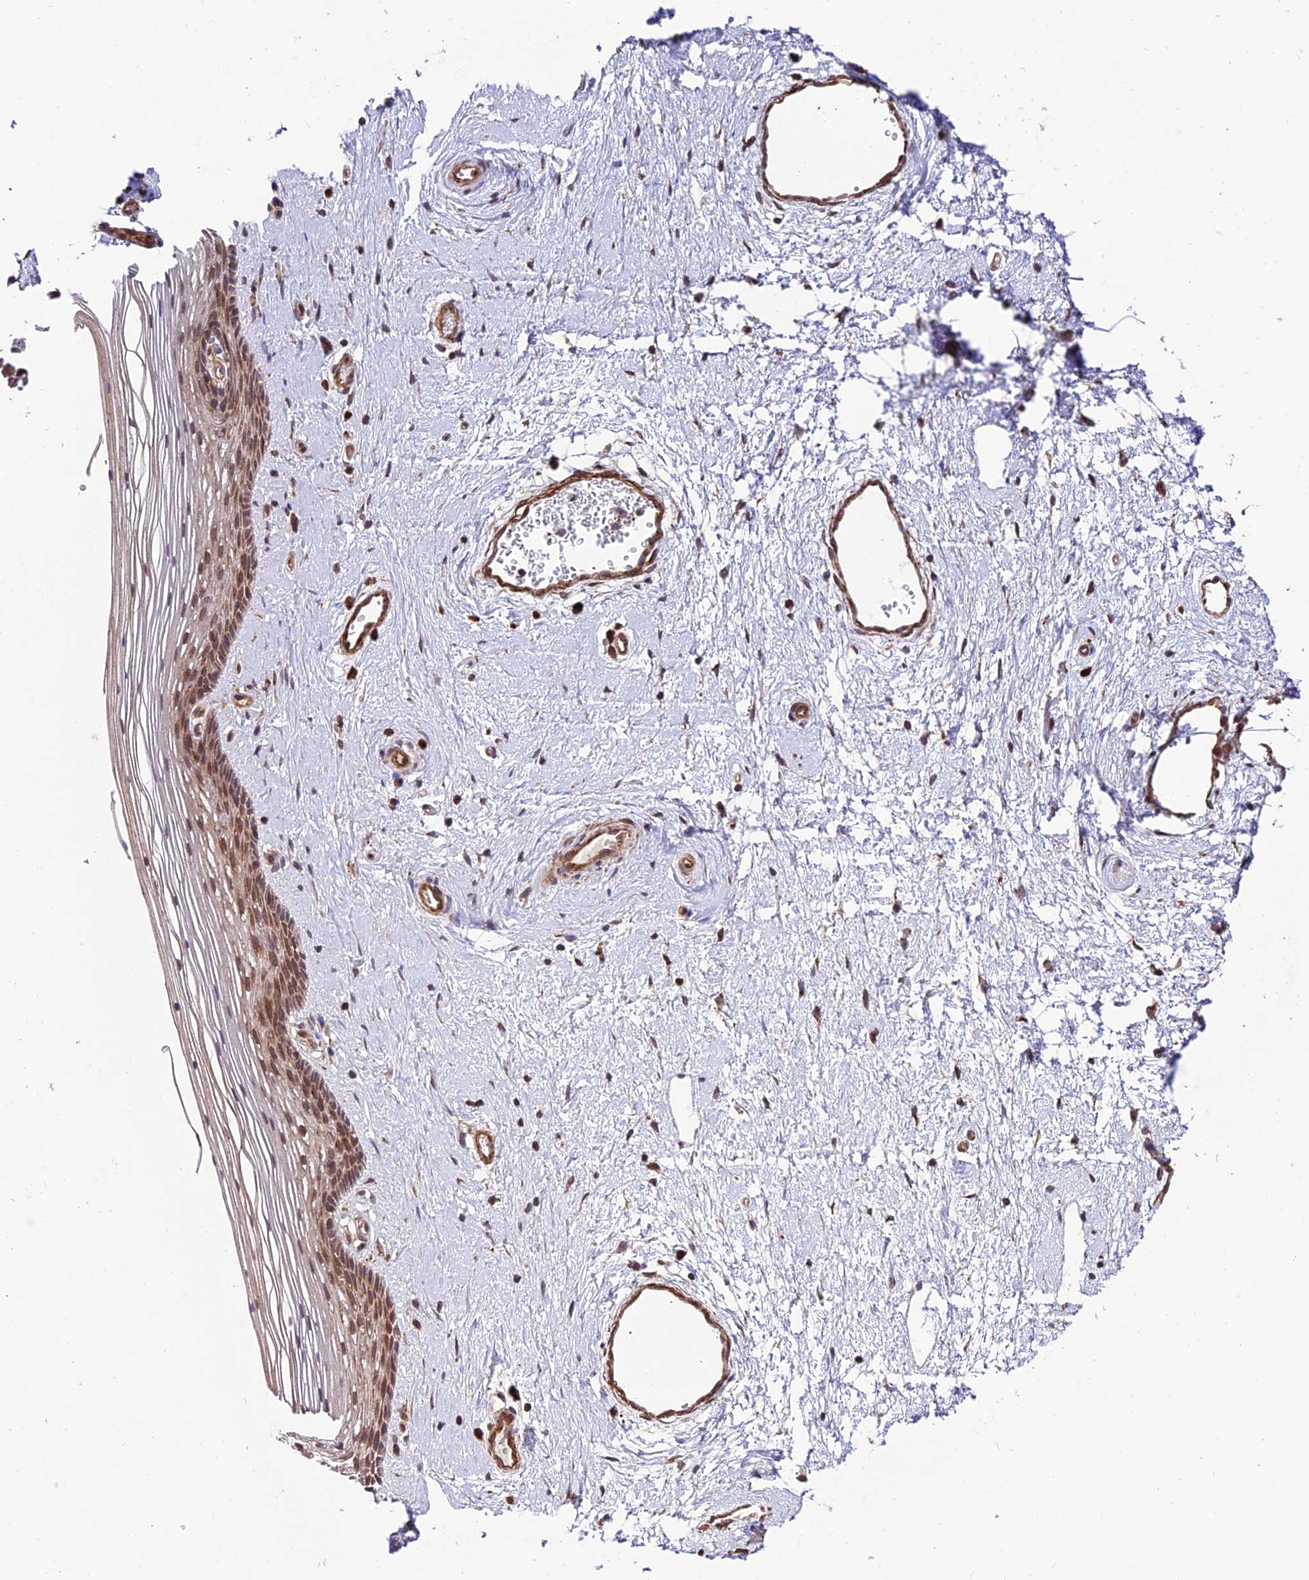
{"staining": {"intensity": "moderate", "quantity": "25%-75%", "location": "cytoplasmic/membranous"}, "tissue": "vagina", "cell_type": "Squamous epithelial cells", "image_type": "normal", "snomed": [{"axis": "morphology", "description": "Normal tissue, NOS"}, {"axis": "topography", "description": "Vagina"}], "caption": "This histopathology image shows IHC staining of unremarkable vagina, with medium moderate cytoplasmic/membranous expression in approximately 25%-75% of squamous epithelial cells.", "gene": "TNIP3", "patient": {"sex": "female", "age": 46}}